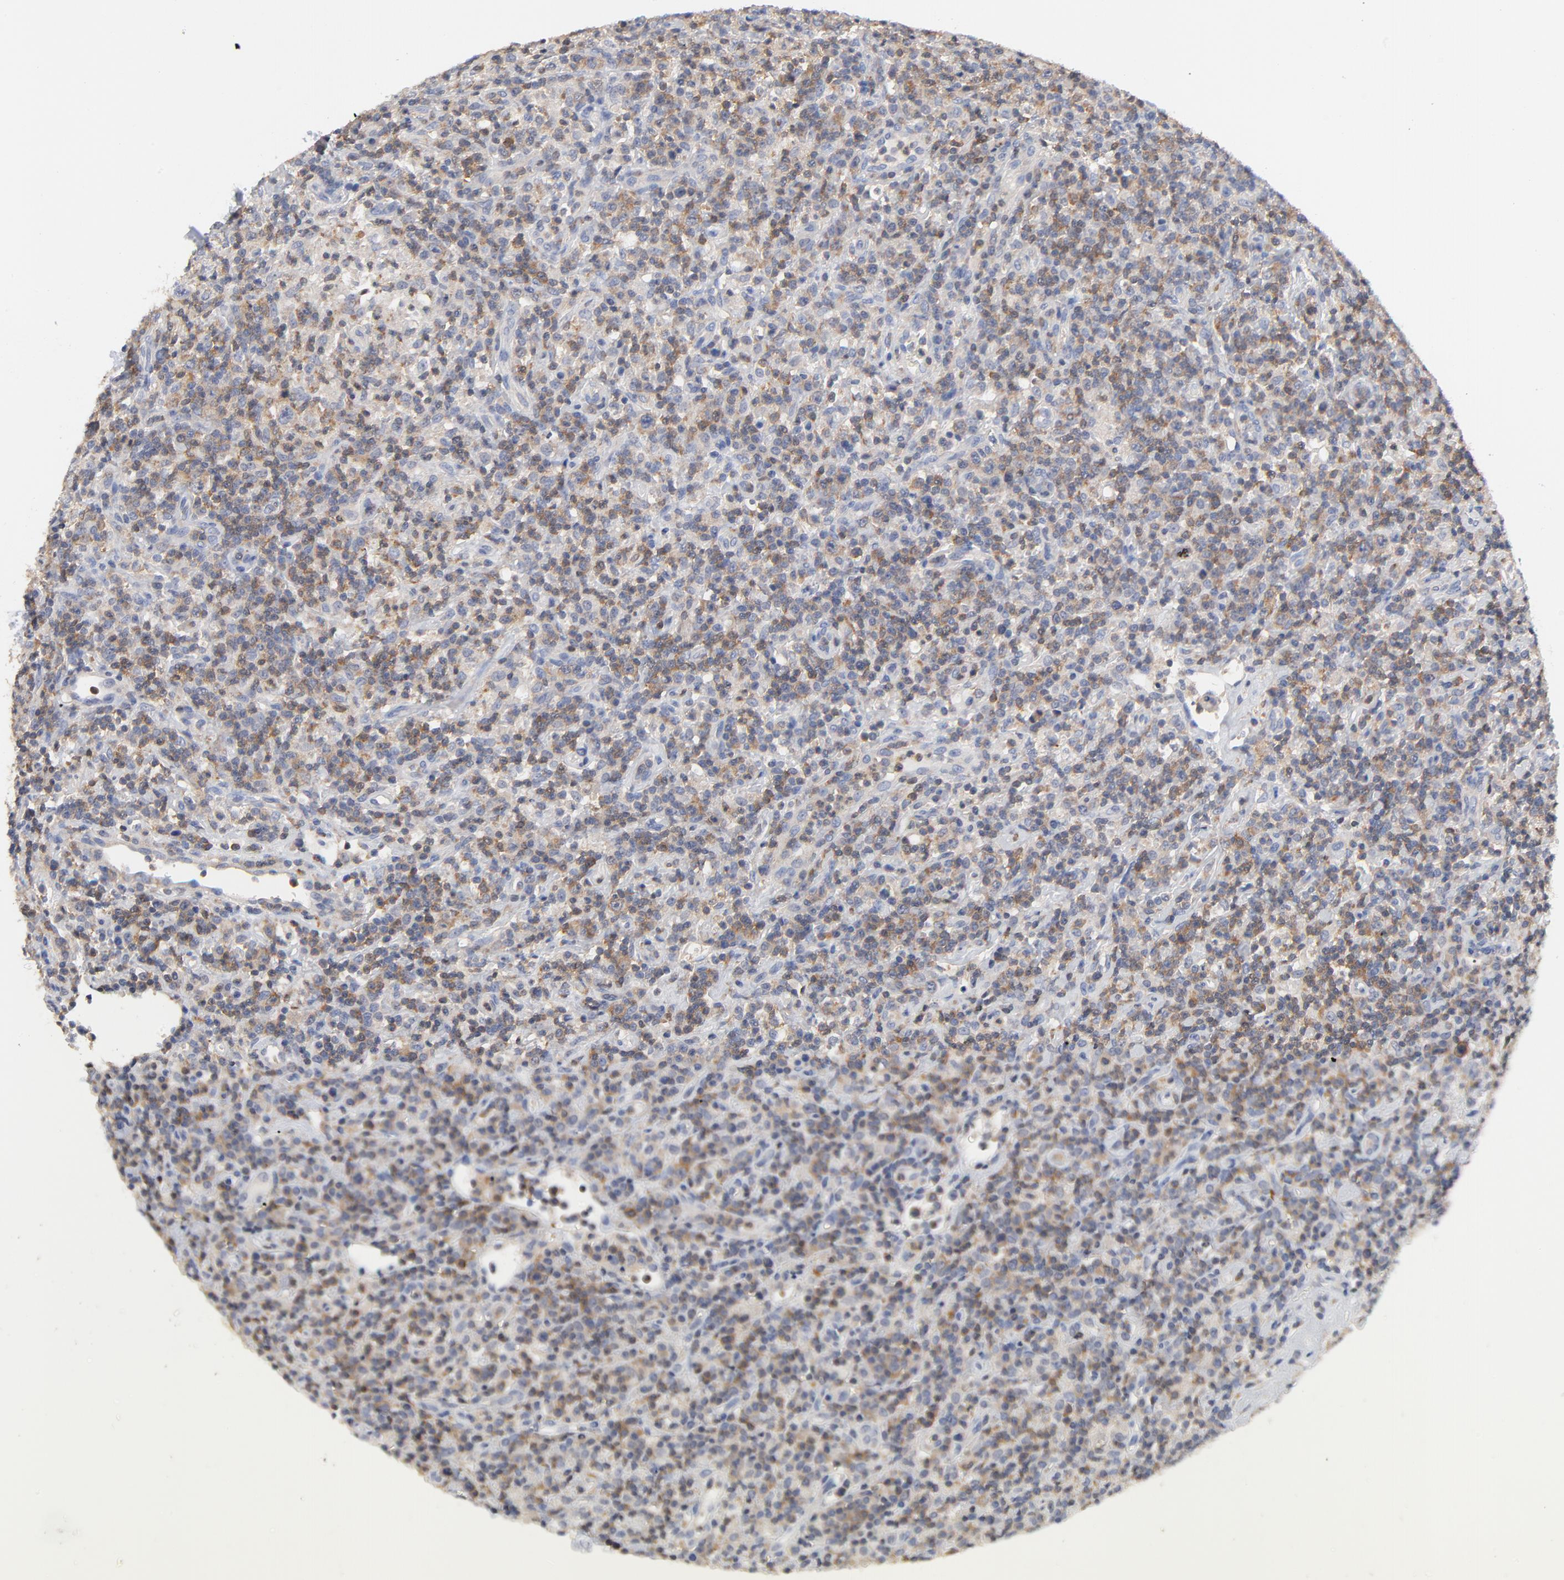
{"staining": {"intensity": "weak", "quantity": "25%-75%", "location": "cytoplasmic/membranous"}, "tissue": "lymphoma", "cell_type": "Tumor cells", "image_type": "cancer", "snomed": [{"axis": "morphology", "description": "Hodgkin's disease, NOS"}, {"axis": "topography", "description": "Lymph node"}], "caption": "Weak cytoplasmic/membranous staining for a protein is present in approximately 25%-75% of tumor cells of Hodgkin's disease using IHC.", "gene": "CAB39L", "patient": {"sex": "male", "age": 65}}